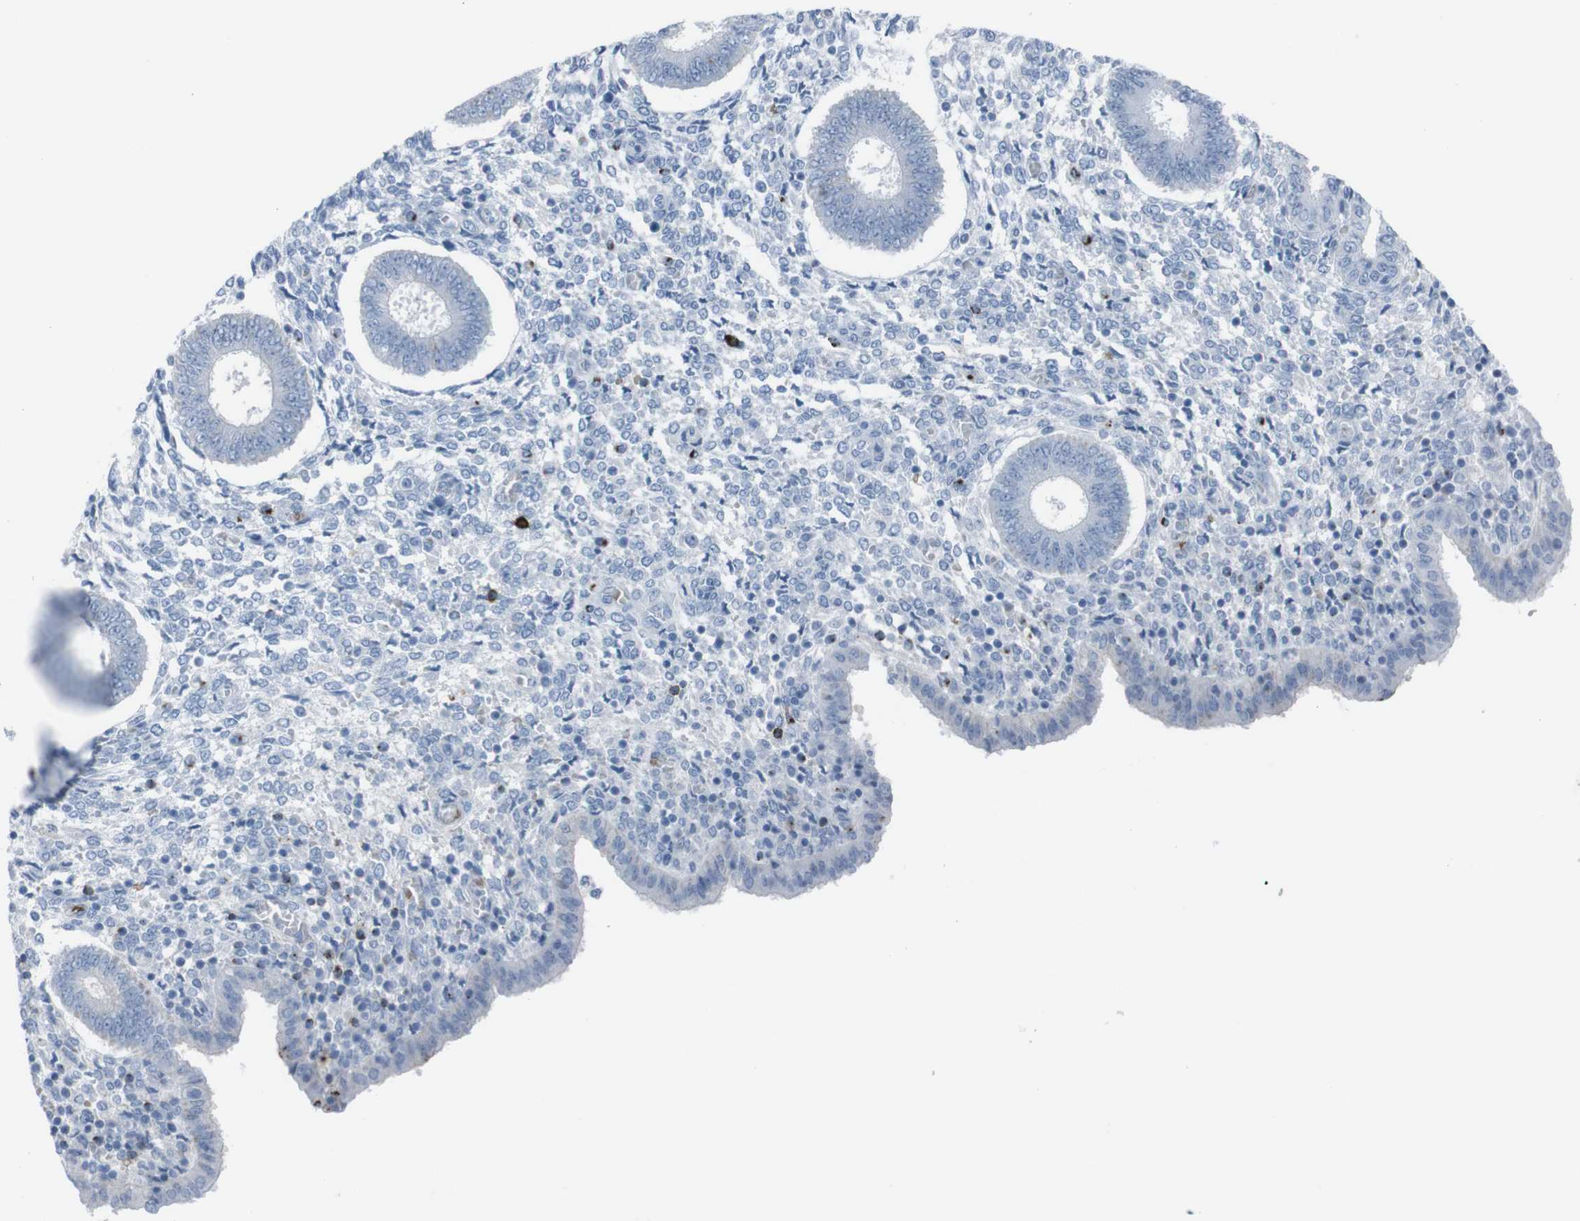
{"staining": {"intensity": "negative", "quantity": "none", "location": "none"}, "tissue": "endometrium", "cell_type": "Cells in endometrial stroma", "image_type": "normal", "snomed": [{"axis": "morphology", "description": "Normal tissue, NOS"}, {"axis": "topography", "description": "Endometrium"}], "caption": "High power microscopy photomicrograph of an IHC photomicrograph of unremarkable endometrium, revealing no significant staining in cells in endometrial stroma.", "gene": "ST6GAL1", "patient": {"sex": "female", "age": 35}}